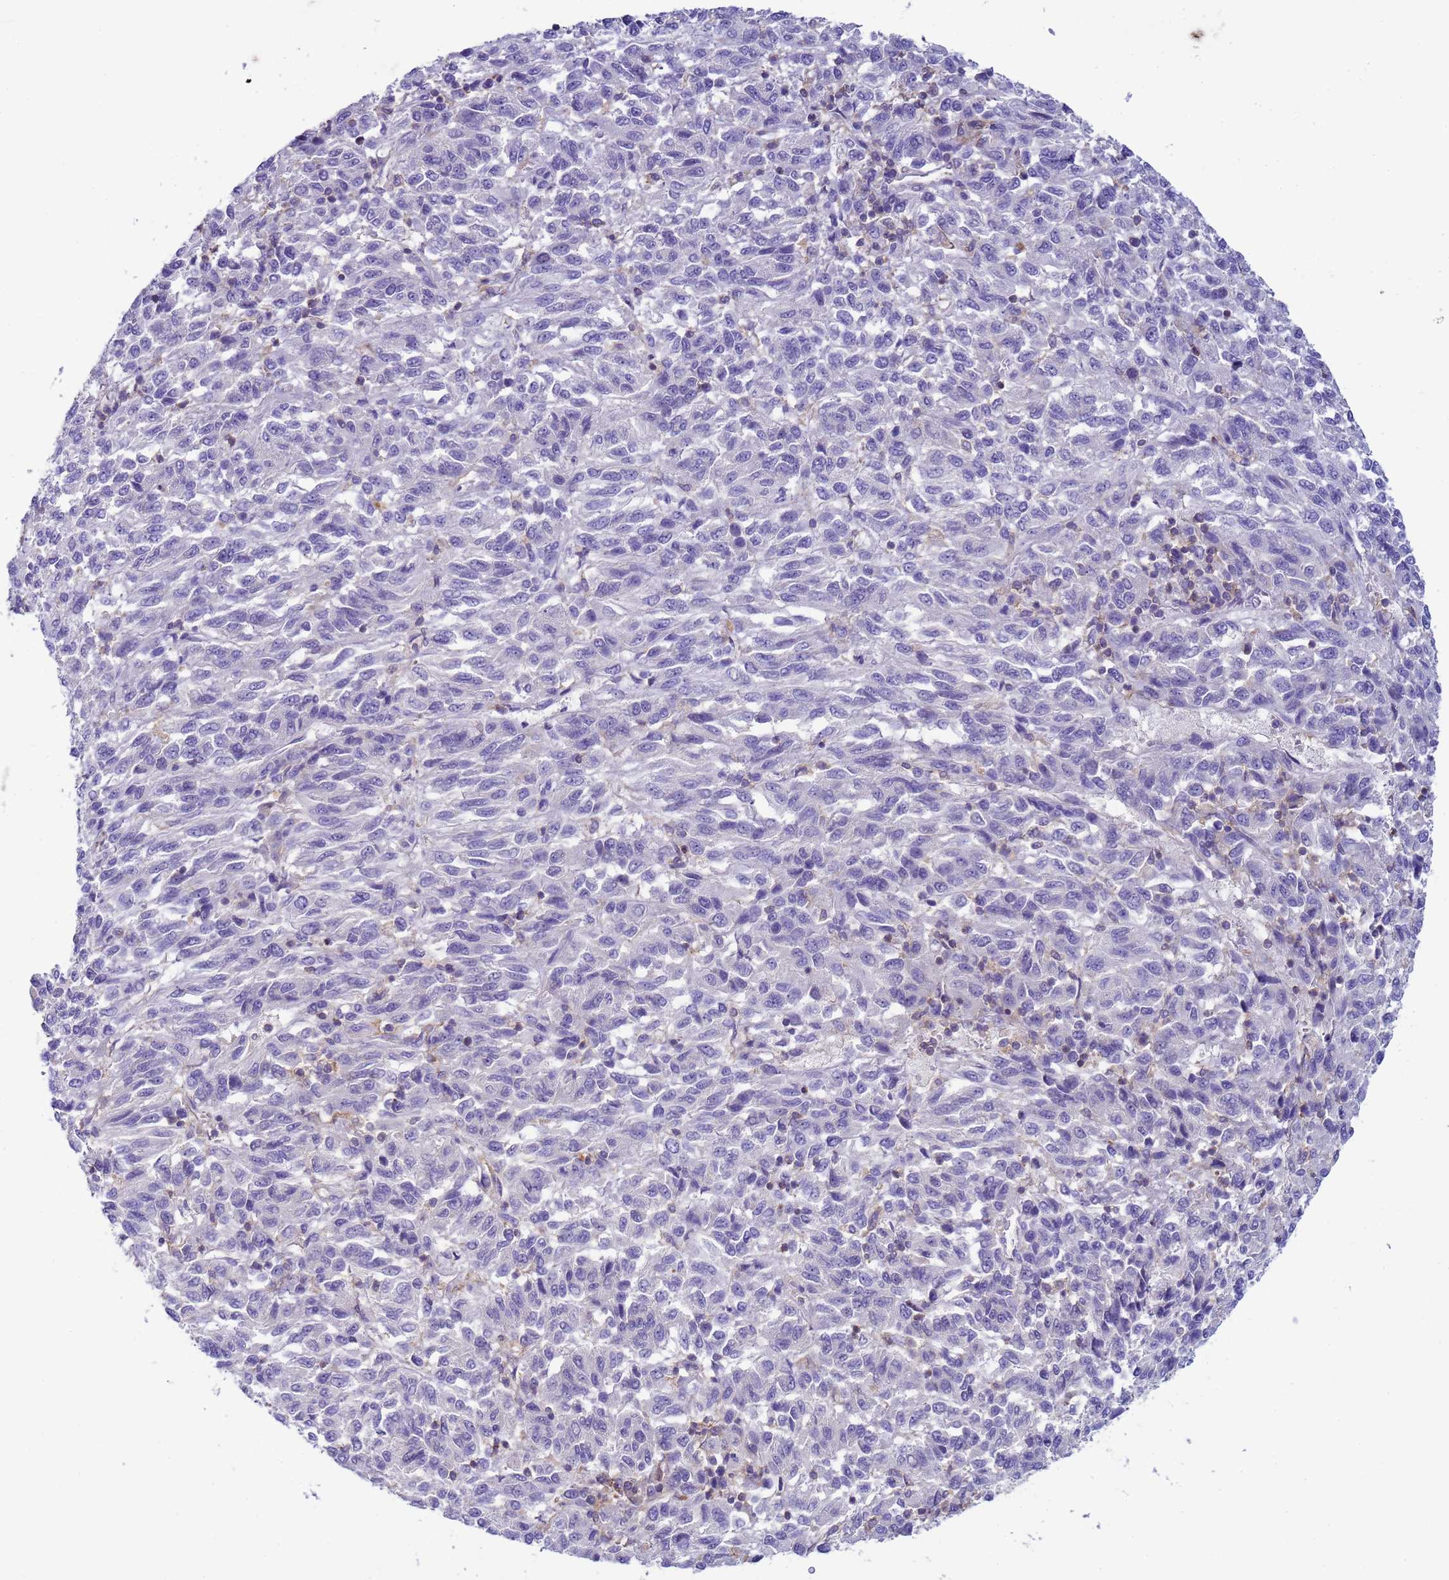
{"staining": {"intensity": "negative", "quantity": "none", "location": "none"}, "tissue": "melanoma", "cell_type": "Tumor cells", "image_type": "cancer", "snomed": [{"axis": "morphology", "description": "Malignant melanoma, Metastatic site"}, {"axis": "topography", "description": "Lung"}], "caption": "Melanoma stained for a protein using immunohistochemistry demonstrates no positivity tumor cells.", "gene": "KLHL13", "patient": {"sex": "male", "age": 64}}